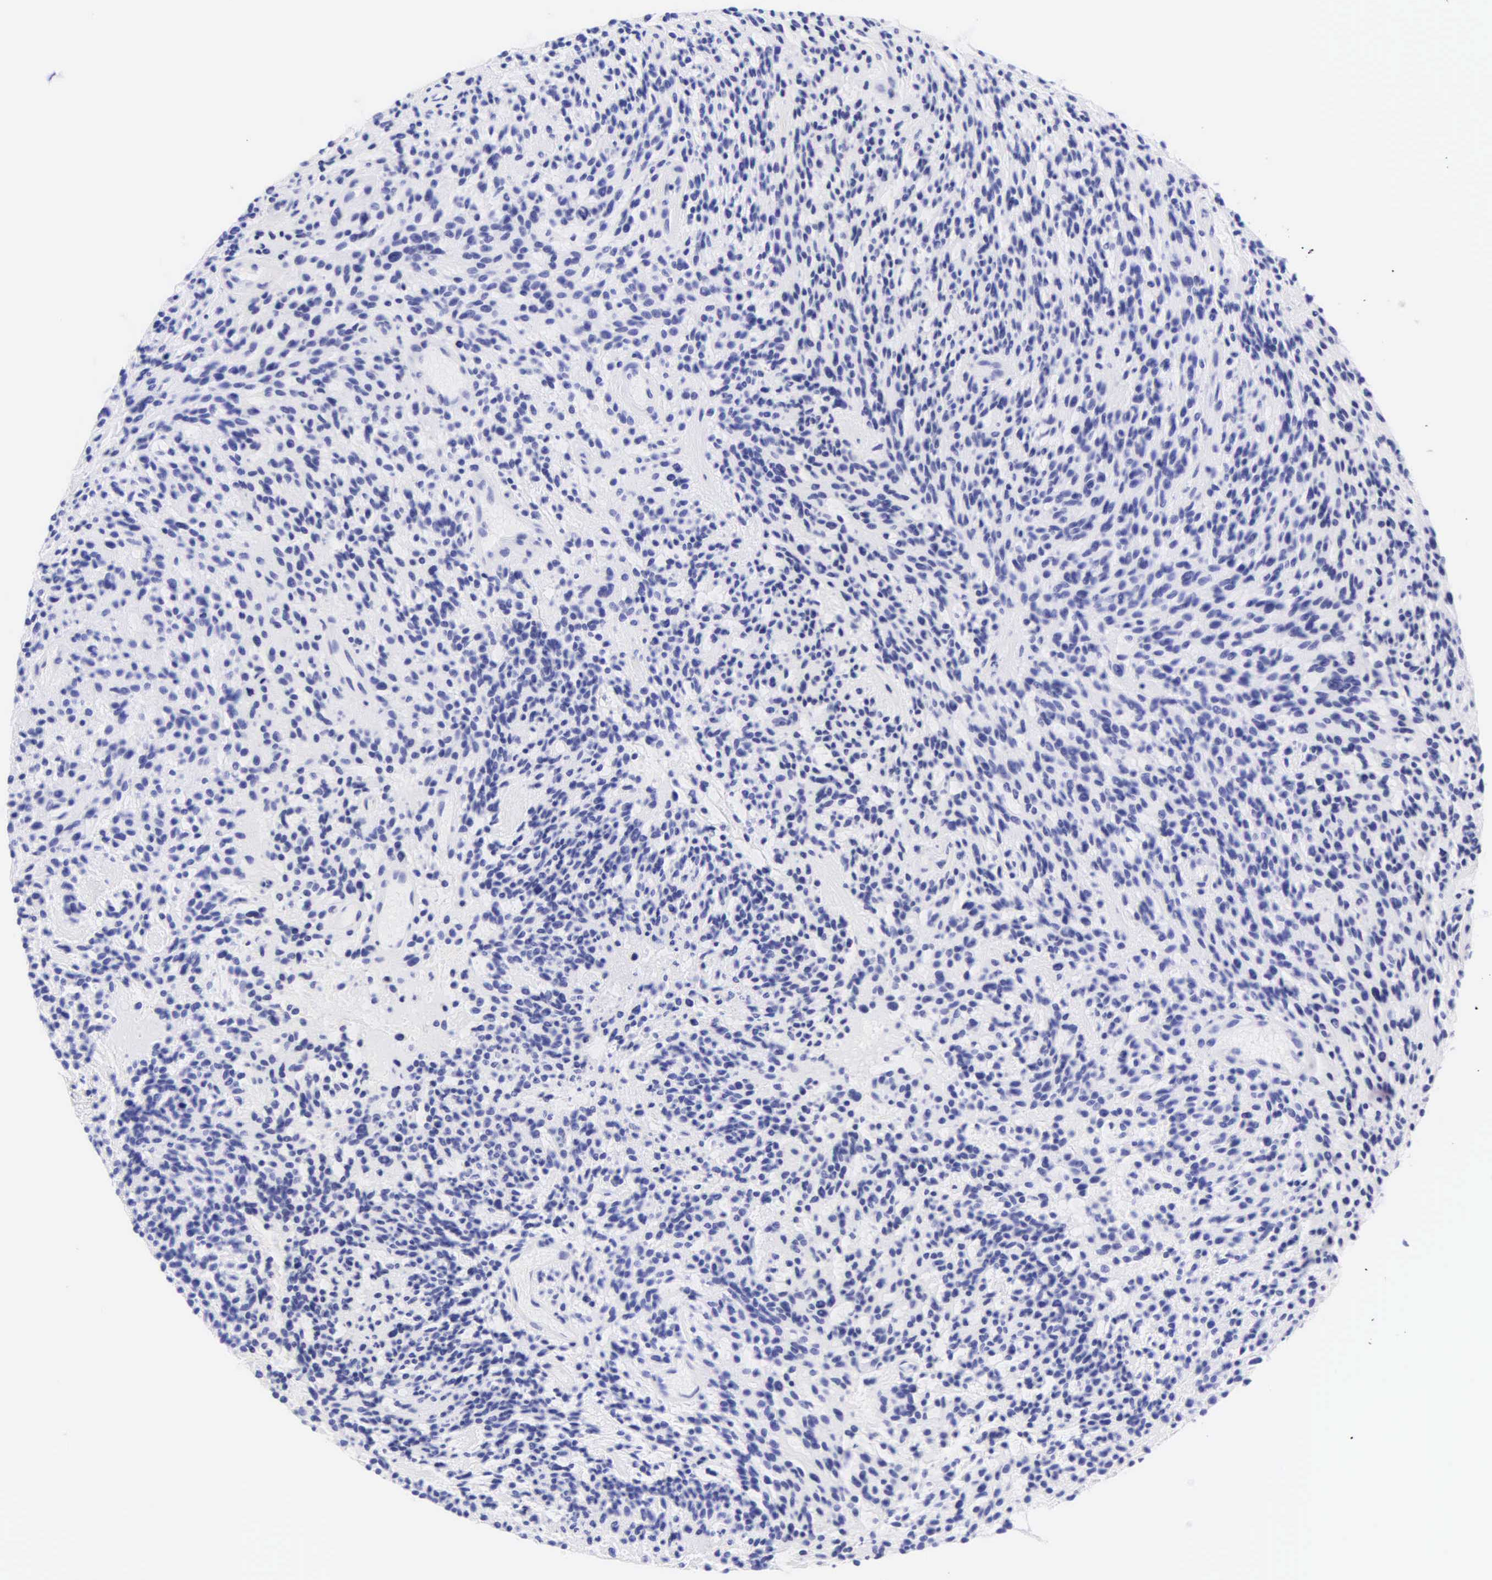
{"staining": {"intensity": "negative", "quantity": "none", "location": "none"}, "tissue": "glioma", "cell_type": "Tumor cells", "image_type": "cancer", "snomed": [{"axis": "morphology", "description": "Glioma, malignant, High grade"}, {"axis": "topography", "description": "Brain"}], "caption": "Tumor cells show no significant positivity in malignant glioma (high-grade).", "gene": "KRT20", "patient": {"sex": "female", "age": 13}}